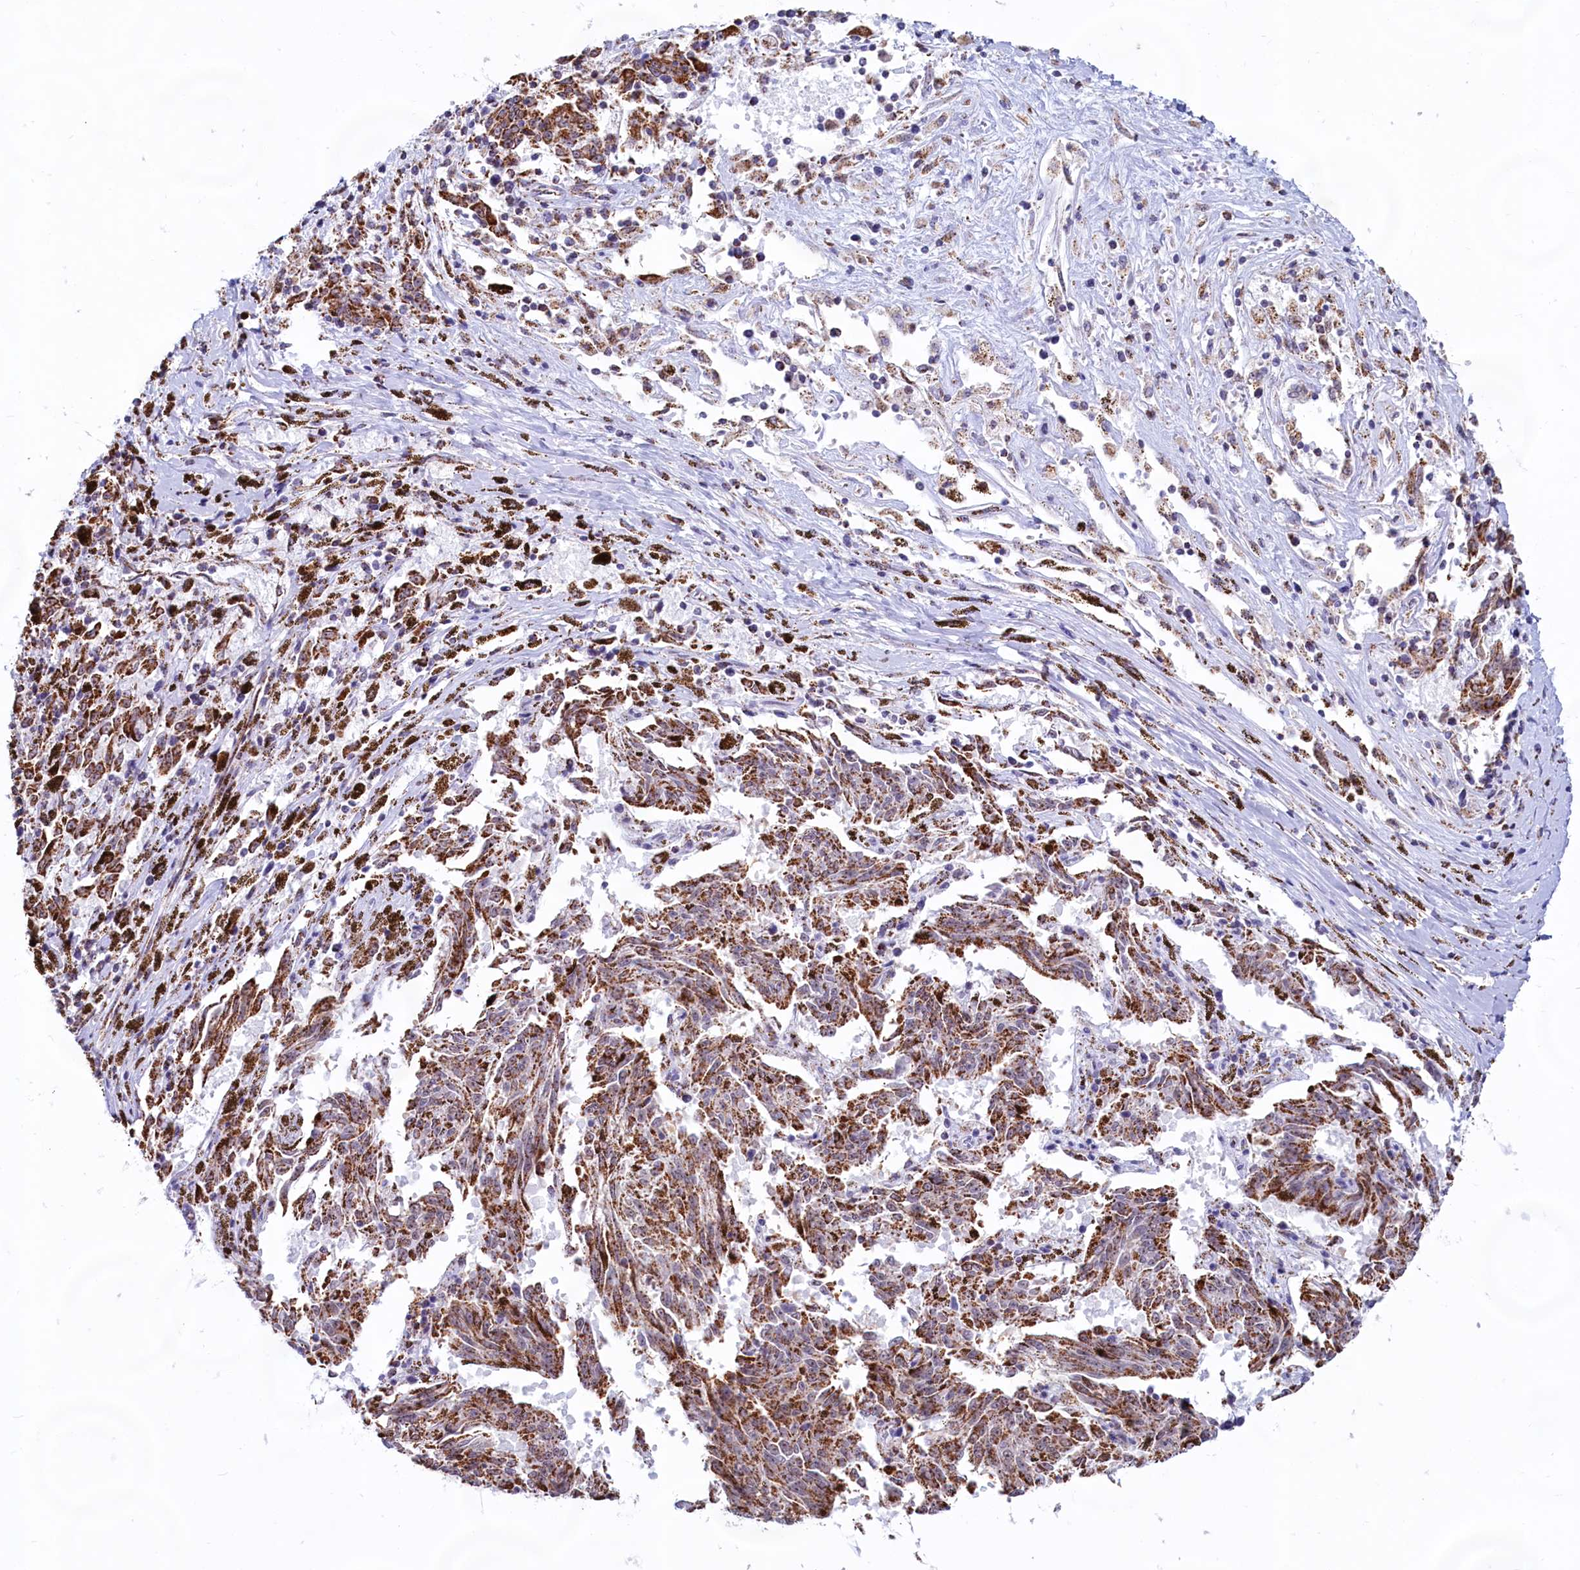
{"staining": {"intensity": "moderate", "quantity": ">75%", "location": "cytoplasmic/membranous"}, "tissue": "melanoma", "cell_type": "Tumor cells", "image_type": "cancer", "snomed": [{"axis": "morphology", "description": "Malignant melanoma, NOS"}, {"axis": "topography", "description": "Skin"}], "caption": "The photomicrograph demonstrates staining of malignant melanoma, revealing moderate cytoplasmic/membranous protein positivity (brown color) within tumor cells.", "gene": "C1D", "patient": {"sex": "female", "age": 72}}